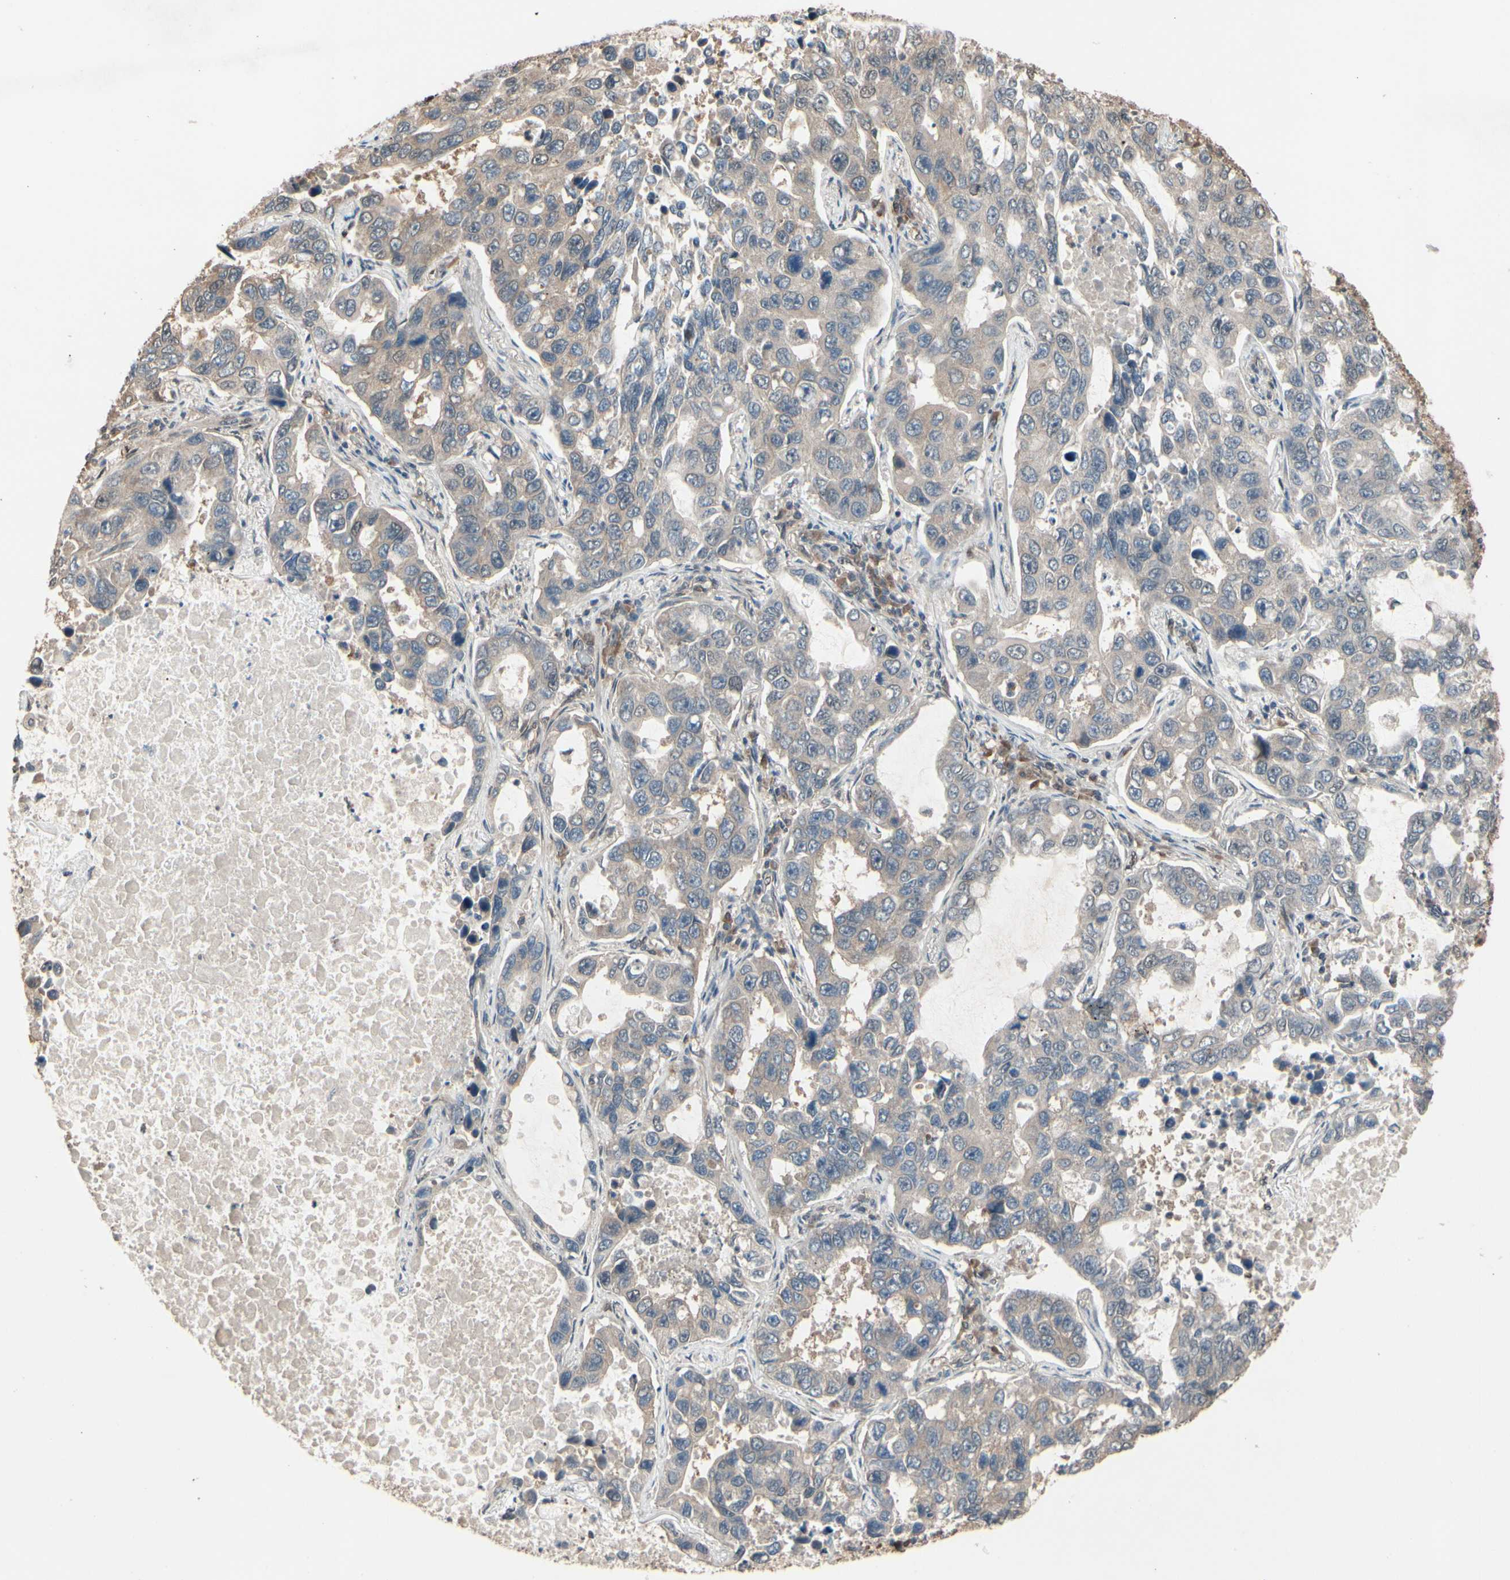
{"staining": {"intensity": "weak", "quantity": ">75%", "location": "cytoplasmic/membranous"}, "tissue": "lung cancer", "cell_type": "Tumor cells", "image_type": "cancer", "snomed": [{"axis": "morphology", "description": "Adenocarcinoma, NOS"}, {"axis": "topography", "description": "Lung"}], "caption": "Protein analysis of lung adenocarcinoma tissue exhibits weak cytoplasmic/membranous positivity in approximately >75% of tumor cells.", "gene": "PNPLA7", "patient": {"sex": "male", "age": 64}}